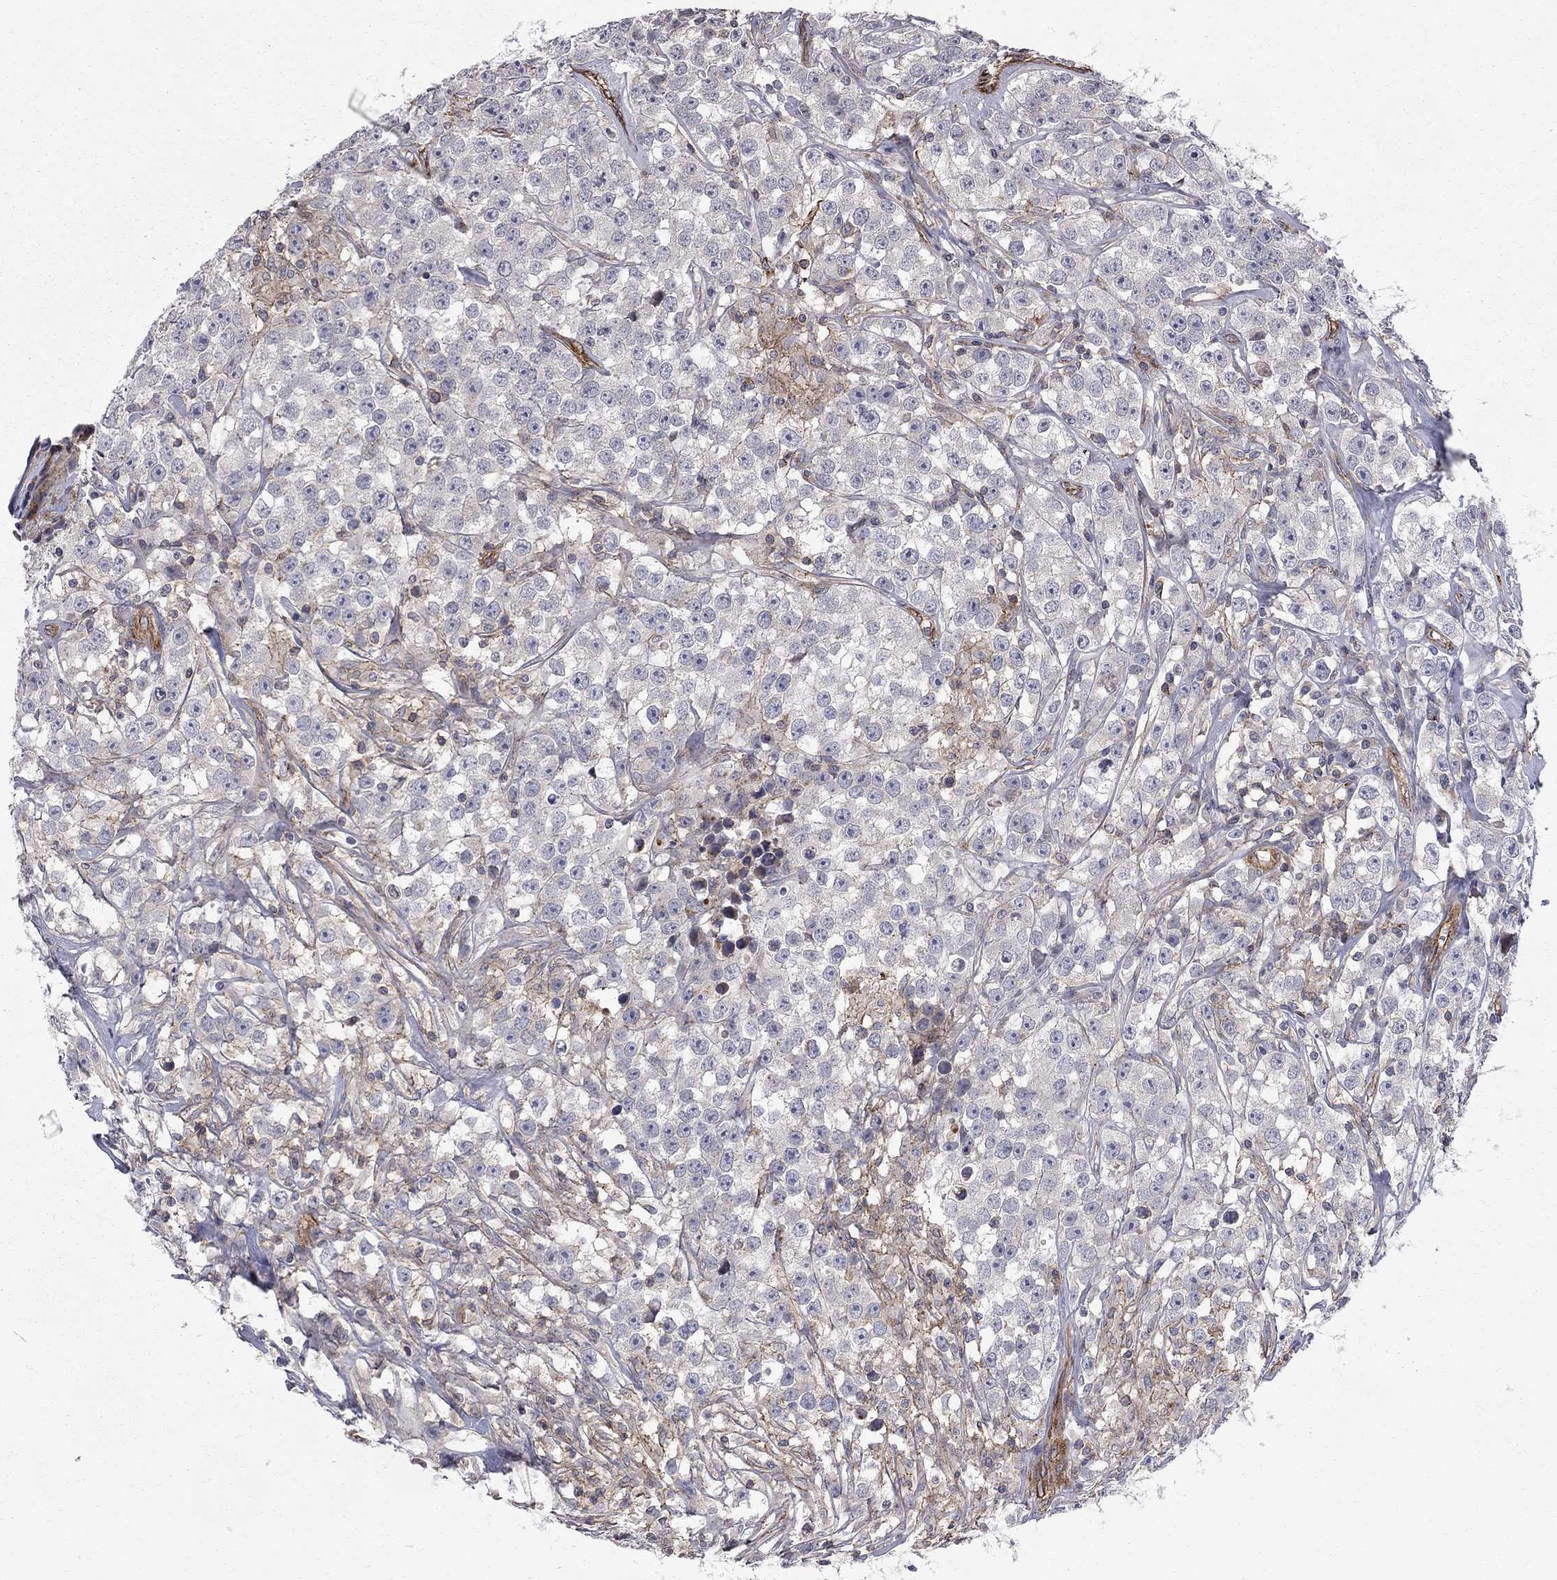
{"staining": {"intensity": "negative", "quantity": "none", "location": "none"}, "tissue": "testis cancer", "cell_type": "Tumor cells", "image_type": "cancer", "snomed": [{"axis": "morphology", "description": "Seminoma, NOS"}, {"axis": "topography", "description": "Testis"}], "caption": "Testis cancer was stained to show a protein in brown. There is no significant staining in tumor cells. (Stains: DAB IHC with hematoxylin counter stain, Microscopy: brightfield microscopy at high magnification).", "gene": "RASEF", "patient": {"sex": "male", "age": 59}}